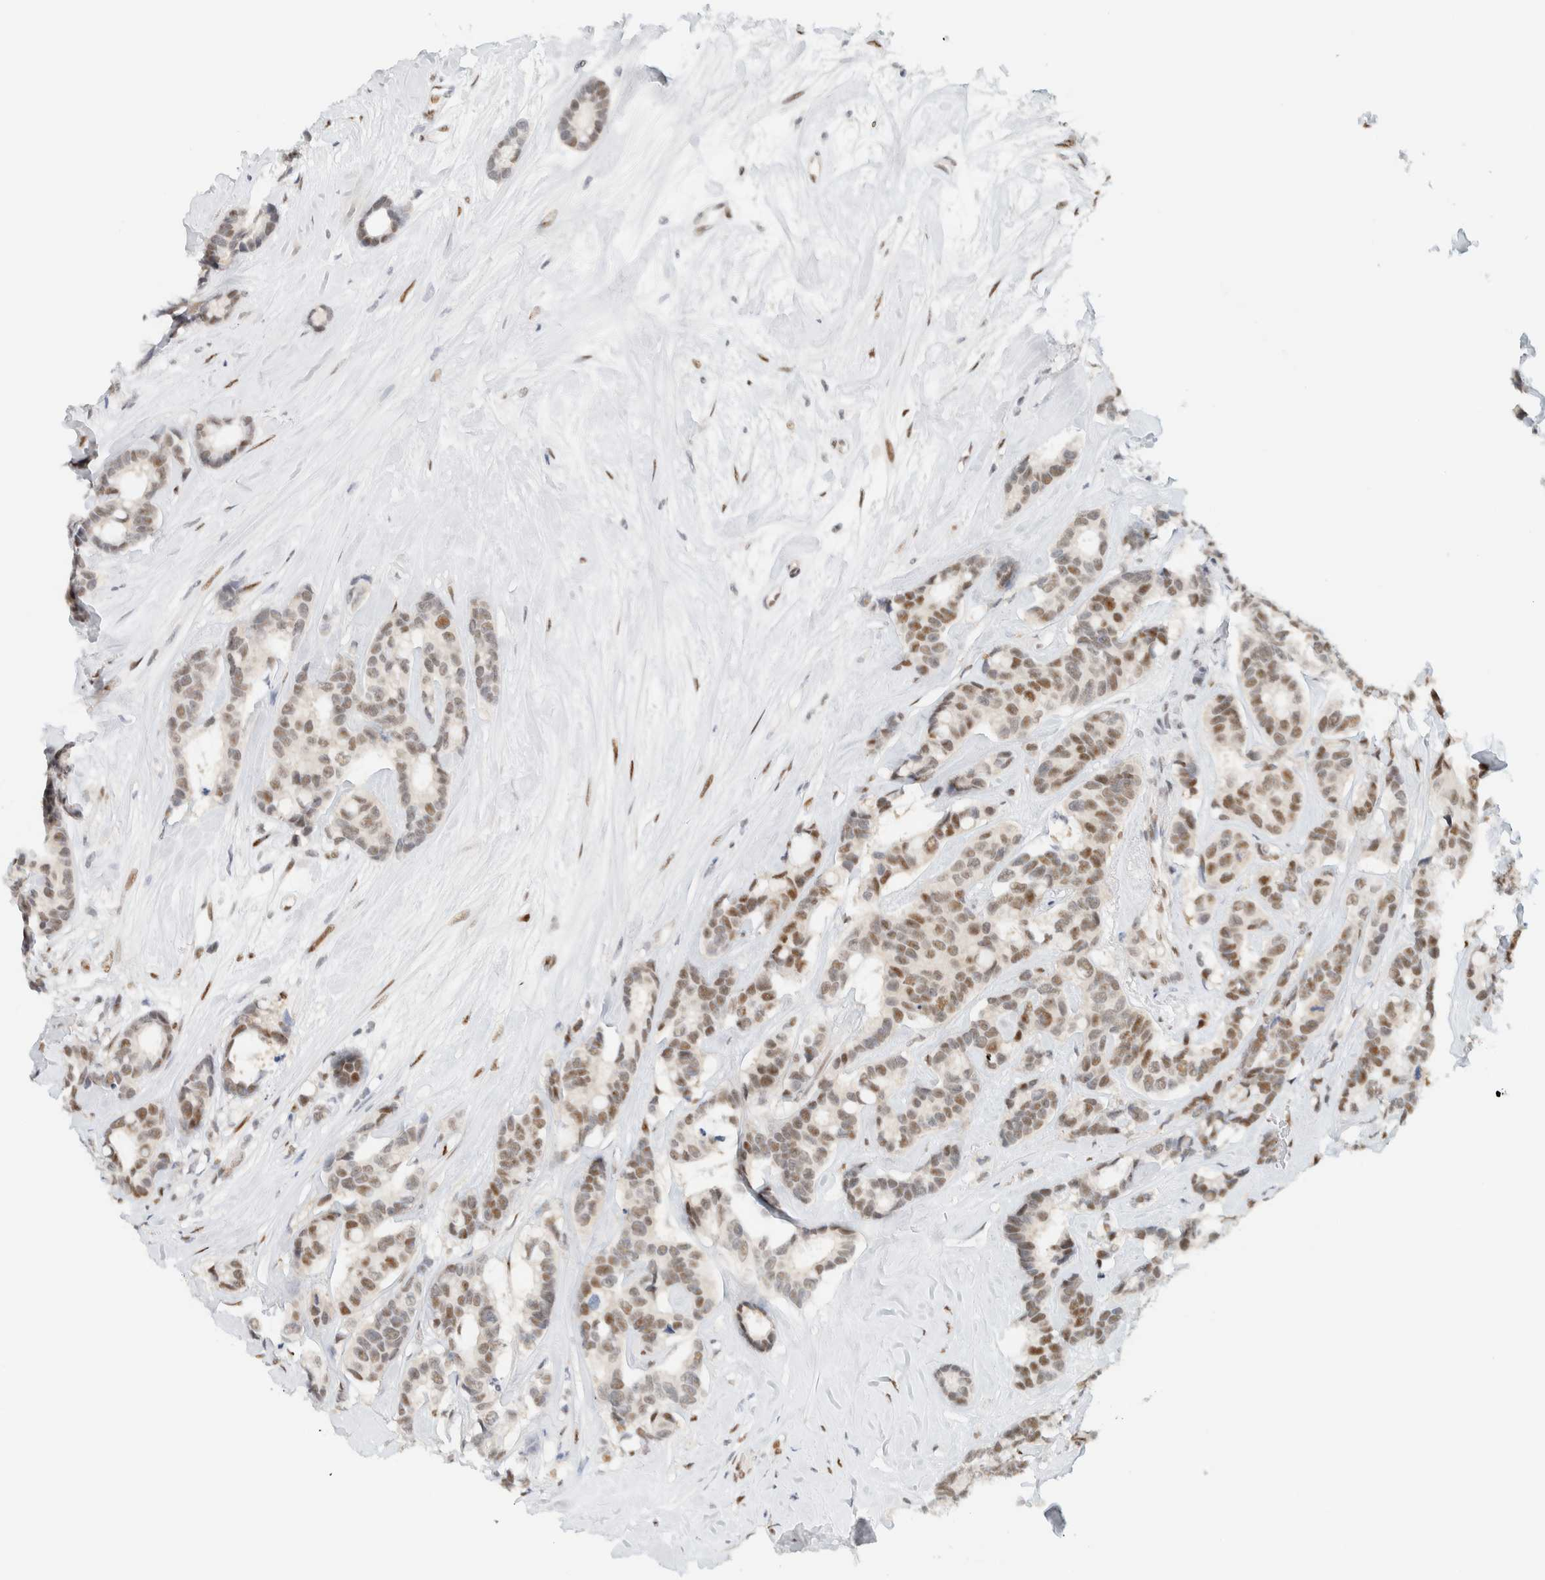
{"staining": {"intensity": "moderate", "quantity": "25%-75%", "location": "nuclear"}, "tissue": "breast cancer", "cell_type": "Tumor cells", "image_type": "cancer", "snomed": [{"axis": "morphology", "description": "Duct carcinoma"}, {"axis": "topography", "description": "Breast"}], "caption": "Immunohistochemistry micrograph of breast infiltrating ductal carcinoma stained for a protein (brown), which shows medium levels of moderate nuclear positivity in about 25%-75% of tumor cells.", "gene": "ZNF683", "patient": {"sex": "female", "age": 87}}